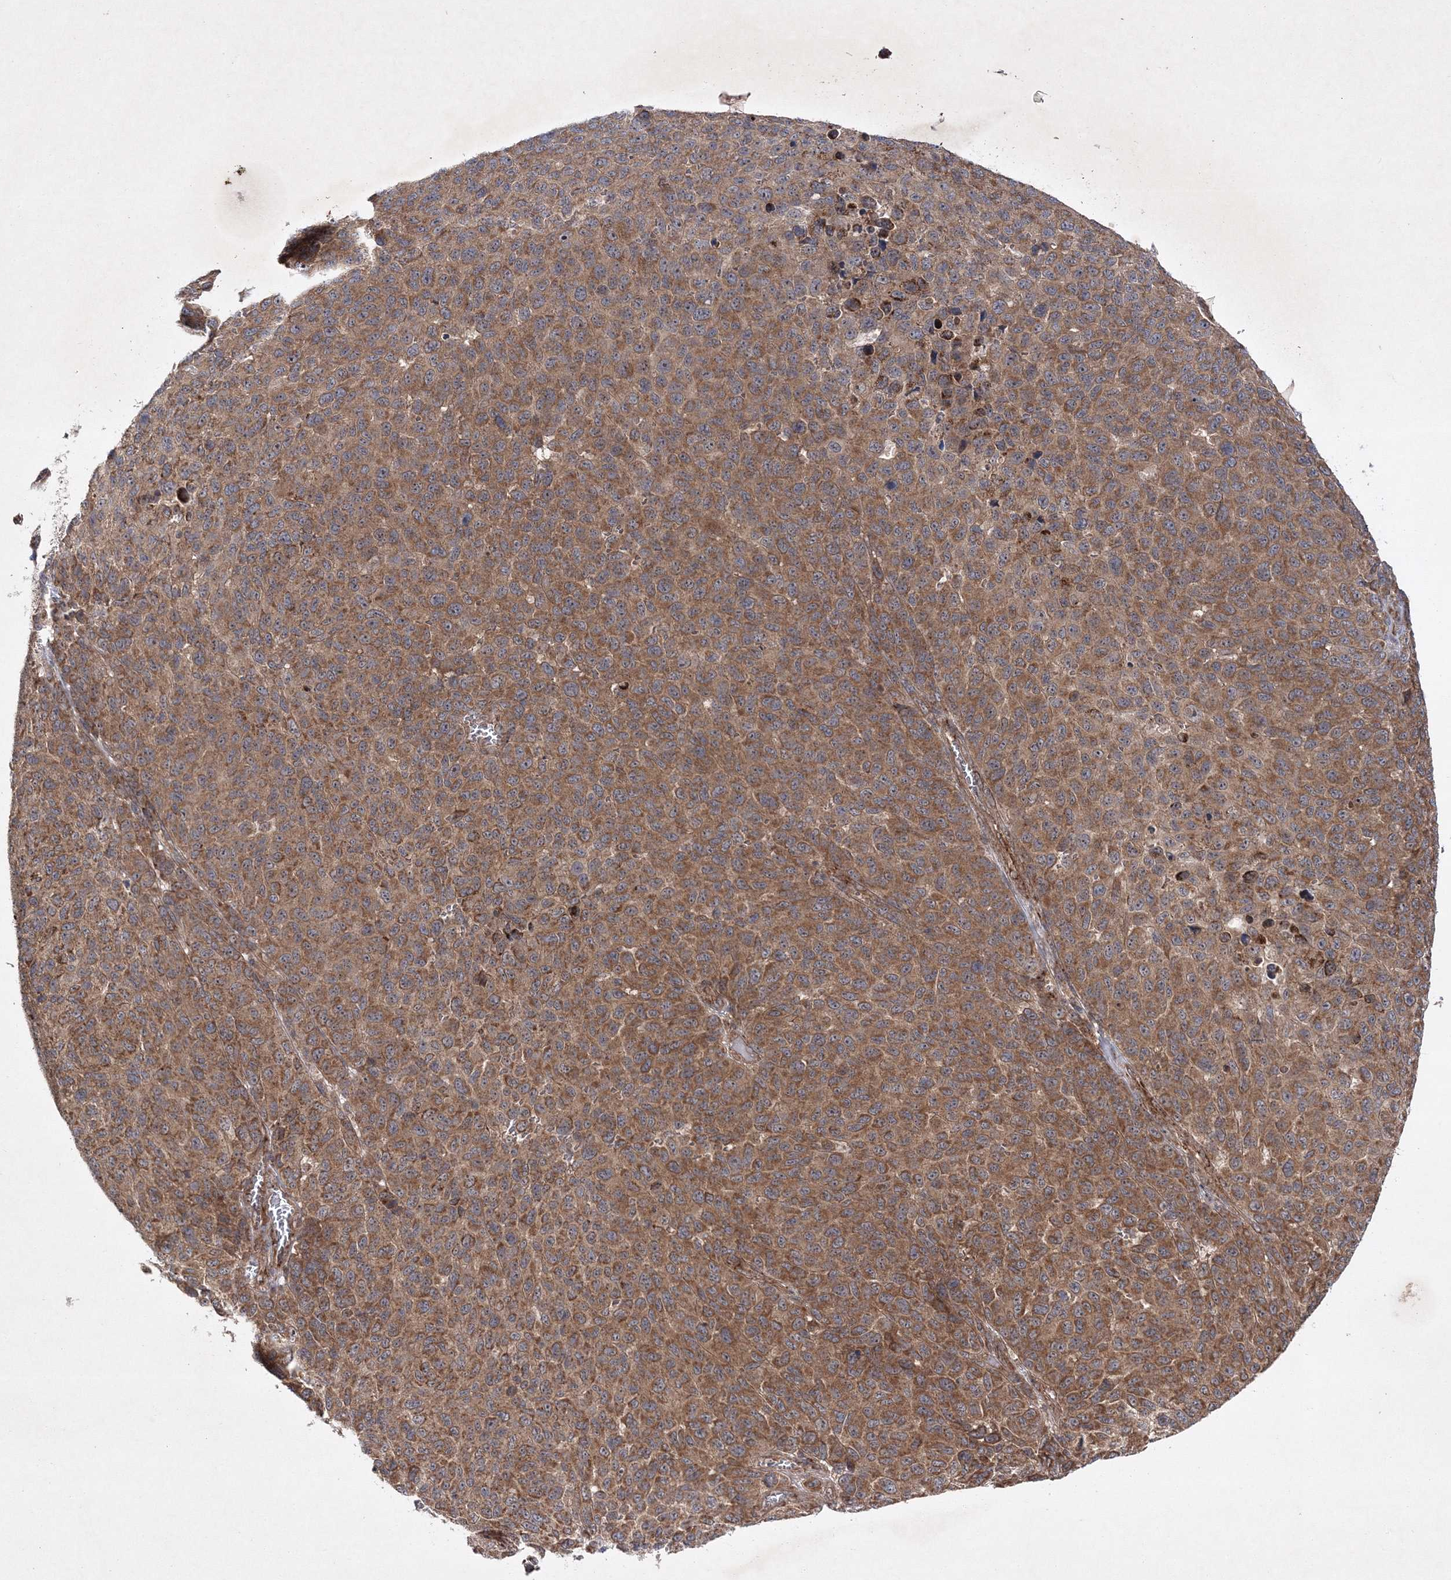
{"staining": {"intensity": "moderate", "quantity": ">75%", "location": "cytoplasmic/membranous"}, "tissue": "melanoma", "cell_type": "Tumor cells", "image_type": "cancer", "snomed": [{"axis": "morphology", "description": "Malignant melanoma, NOS"}, {"axis": "topography", "description": "Skin"}], "caption": "The immunohistochemical stain labels moderate cytoplasmic/membranous staining in tumor cells of melanoma tissue. (DAB (3,3'-diaminobenzidine) = brown stain, brightfield microscopy at high magnification).", "gene": "SCRN3", "patient": {"sex": "male", "age": 49}}